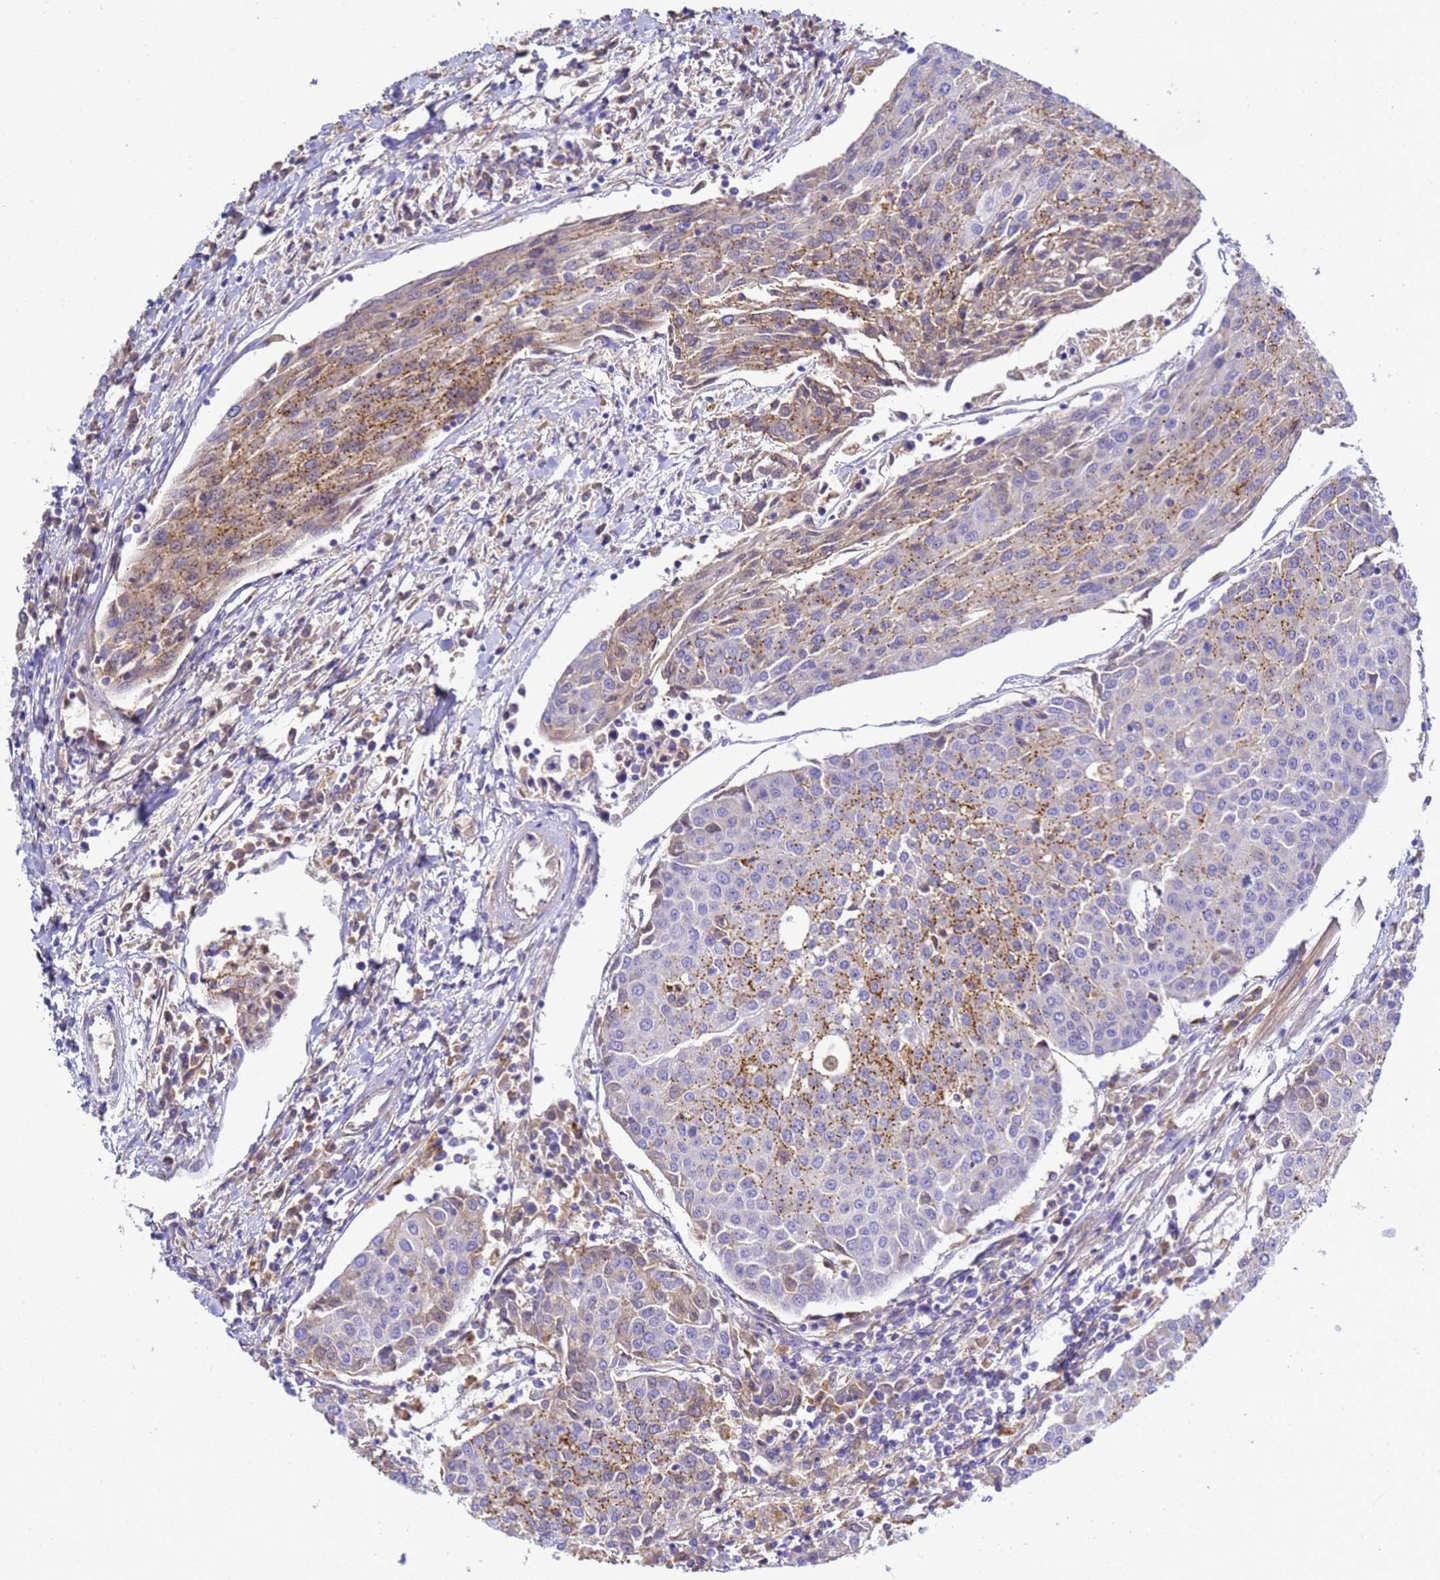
{"staining": {"intensity": "moderate", "quantity": "<25%", "location": "cytoplasmic/membranous"}, "tissue": "urothelial cancer", "cell_type": "Tumor cells", "image_type": "cancer", "snomed": [{"axis": "morphology", "description": "Urothelial carcinoma, High grade"}, {"axis": "topography", "description": "Urinary bladder"}], "caption": "Tumor cells demonstrate moderate cytoplasmic/membranous positivity in approximately <25% of cells in urothelial carcinoma (high-grade).", "gene": "TBCD", "patient": {"sex": "female", "age": 85}}